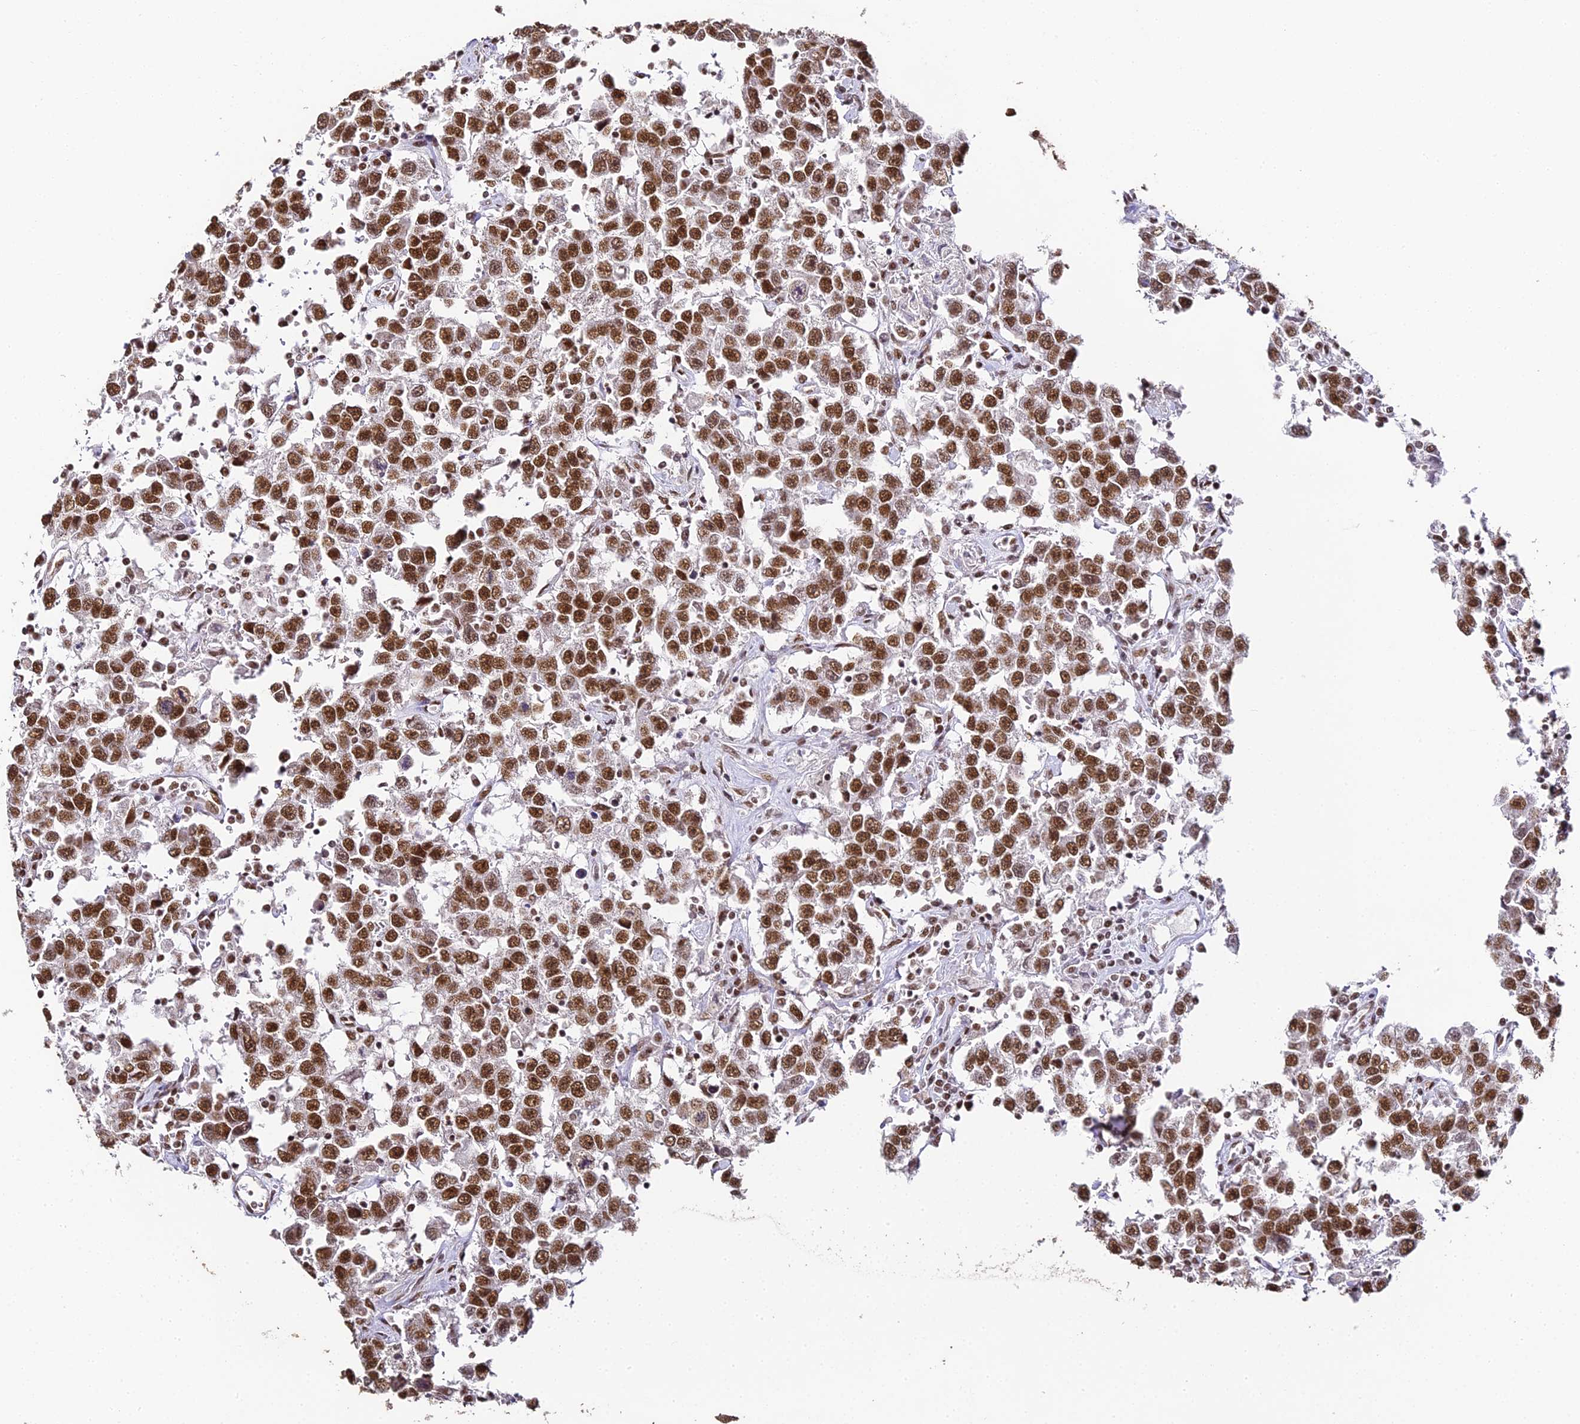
{"staining": {"intensity": "strong", "quantity": ">75%", "location": "nuclear"}, "tissue": "testis cancer", "cell_type": "Tumor cells", "image_type": "cancer", "snomed": [{"axis": "morphology", "description": "Seminoma, NOS"}, {"axis": "topography", "description": "Testis"}], "caption": "Immunohistochemical staining of testis cancer shows high levels of strong nuclear protein expression in approximately >75% of tumor cells.", "gene": "HNRNPA1", "patient": {"sex": "male", "age": 41}}